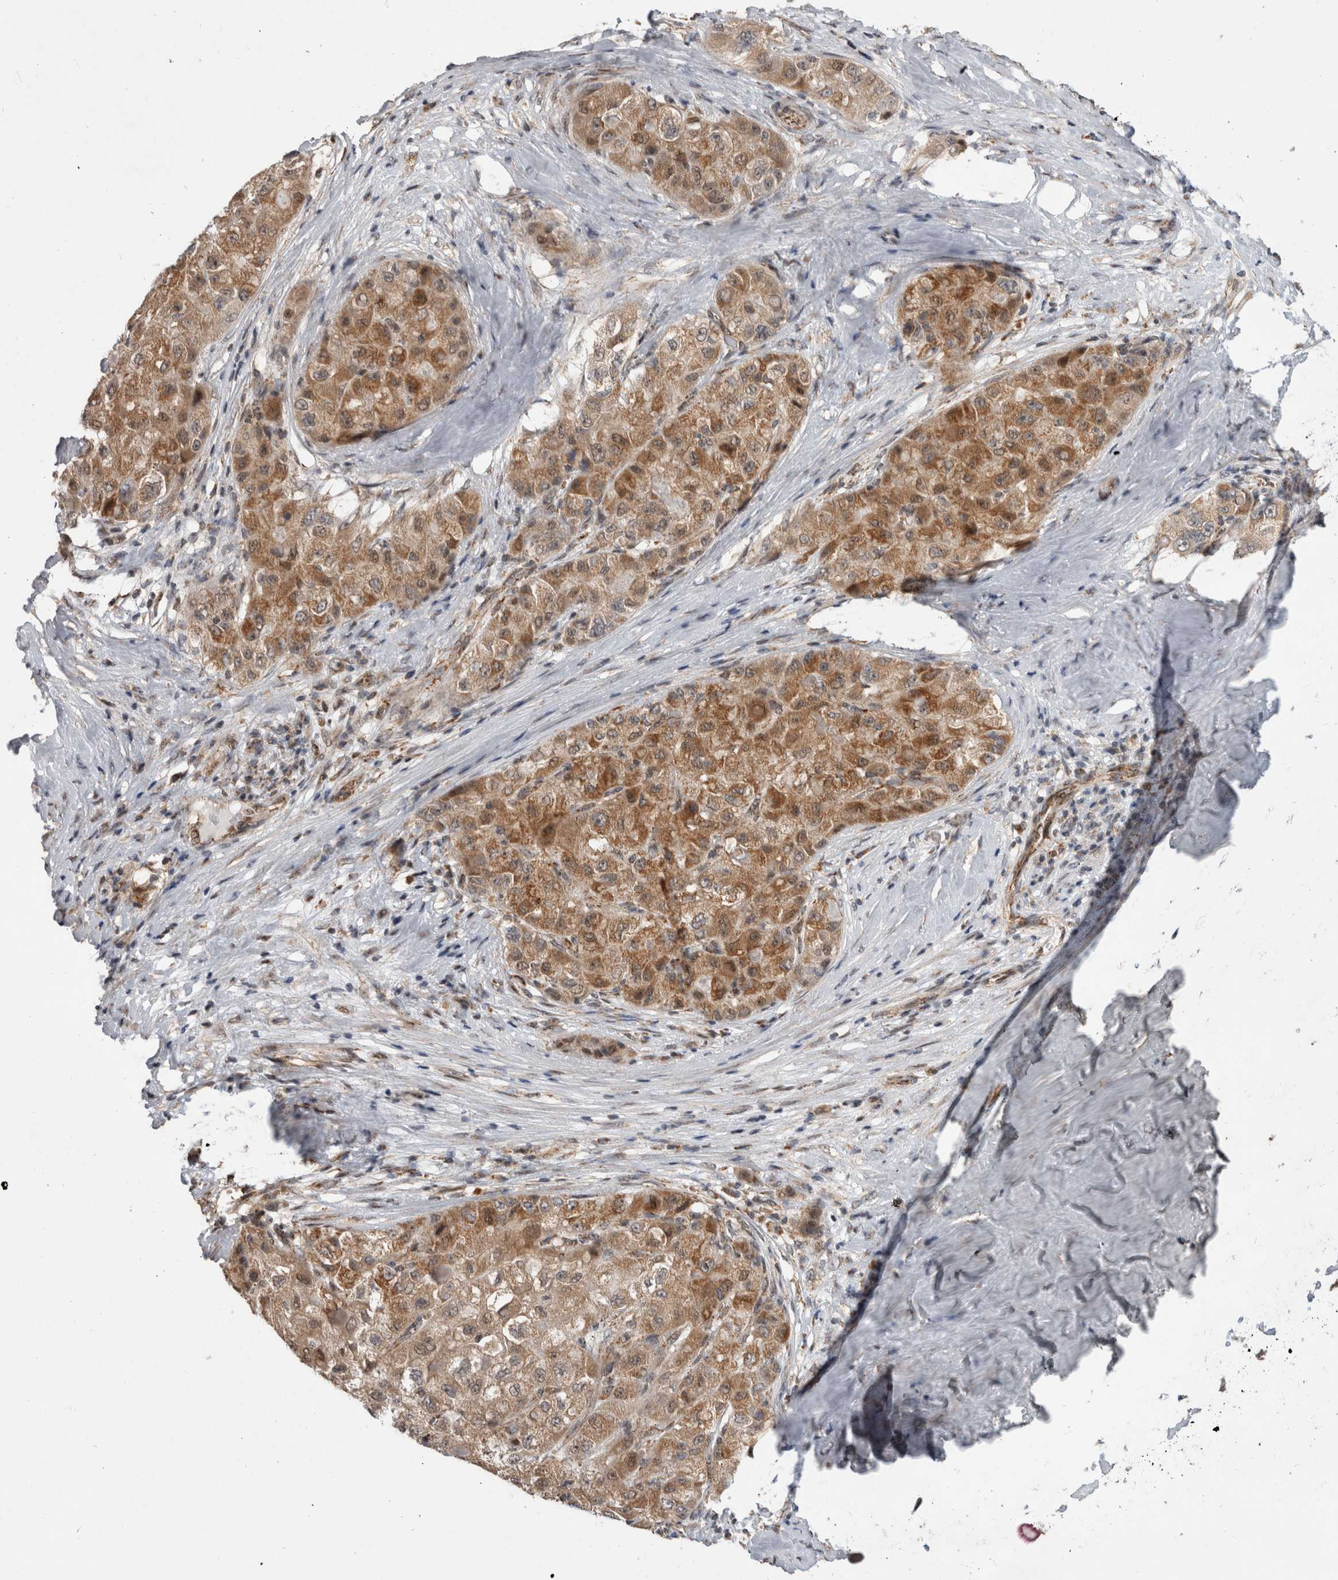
{"staining": {"intensity": "moderate", "quantity": ">75%", "location": "cytoplasmic/membranous"}, "tissue": "liver cancer", "cell_type": "Tumor cells", "image_type": "cancer", "snomed": [{"axis": "morphology", "description": "Carcinoma, Hepatocellular, NOS"}, {"axis": "topography", "description": "Liver"}], "caption": "A brown stain labels moderate cytoplasmic/membranous expression of a protein in human liver cancer tumor cells.", "gene": "MRPL37", "patient": {"sex": "male", "age": 80}}